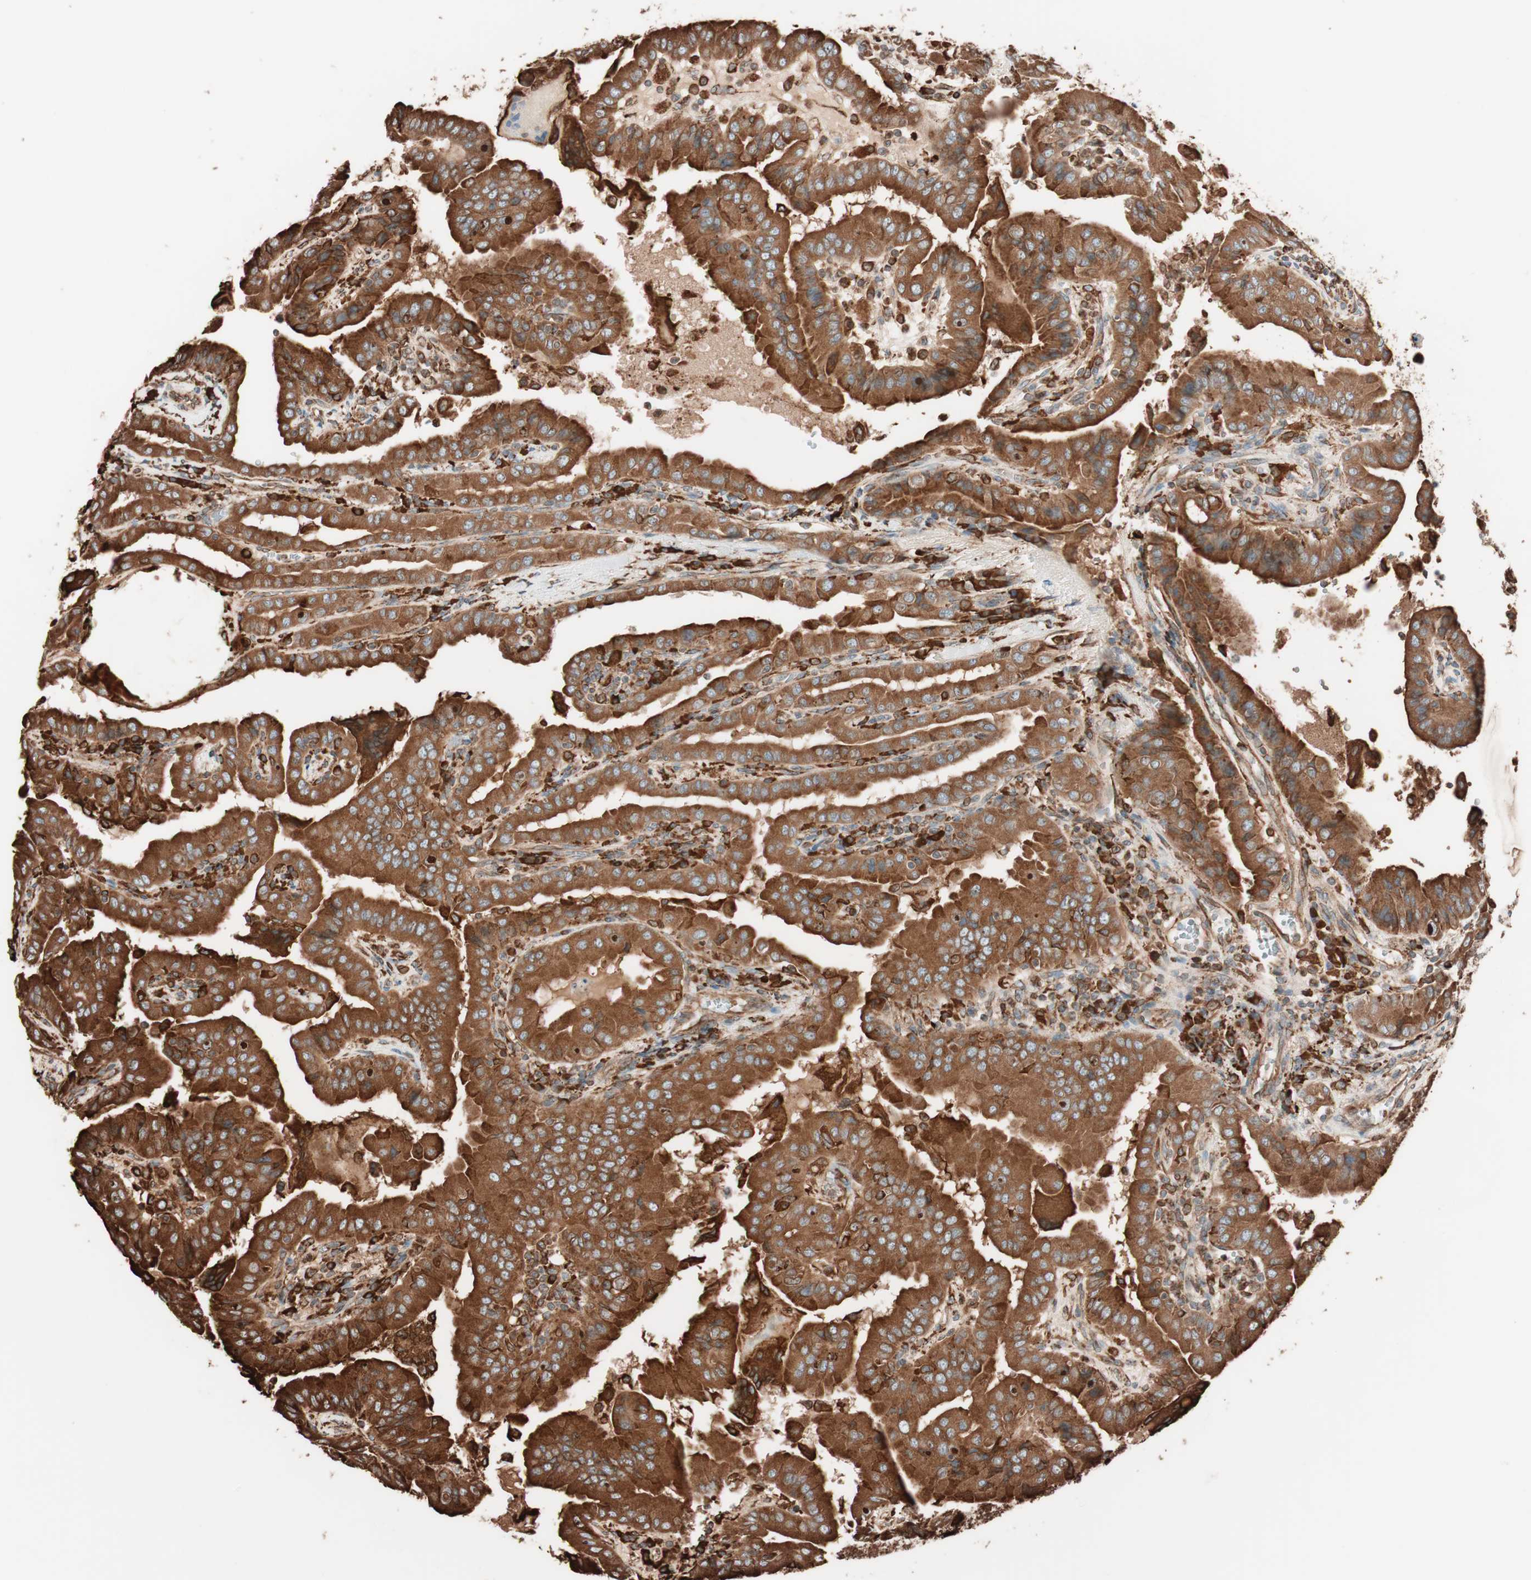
{"staining": {"intensity": "strong", "quantity": ">75%", "location": "cytoplasmic/membranous"}, "tissue": "thyroid cancer", "cell_type": "Tumor cells", "image_type": "cancer", "snomed": [{"axis": "morphology", "description": "Papillary adenocarcinoma, NOS"}, {"axis": "topography", "description": "Thyroid gland"}], "caption": "Immunohistochemical staining of thyroid papillary adenocarcinoma exhibits high levels of strong cytoplasmic/membranous expression in approximately >75% of tumor cells.", "gene": "VEGFA", "patient": {"sex": "male", "age": 33}}